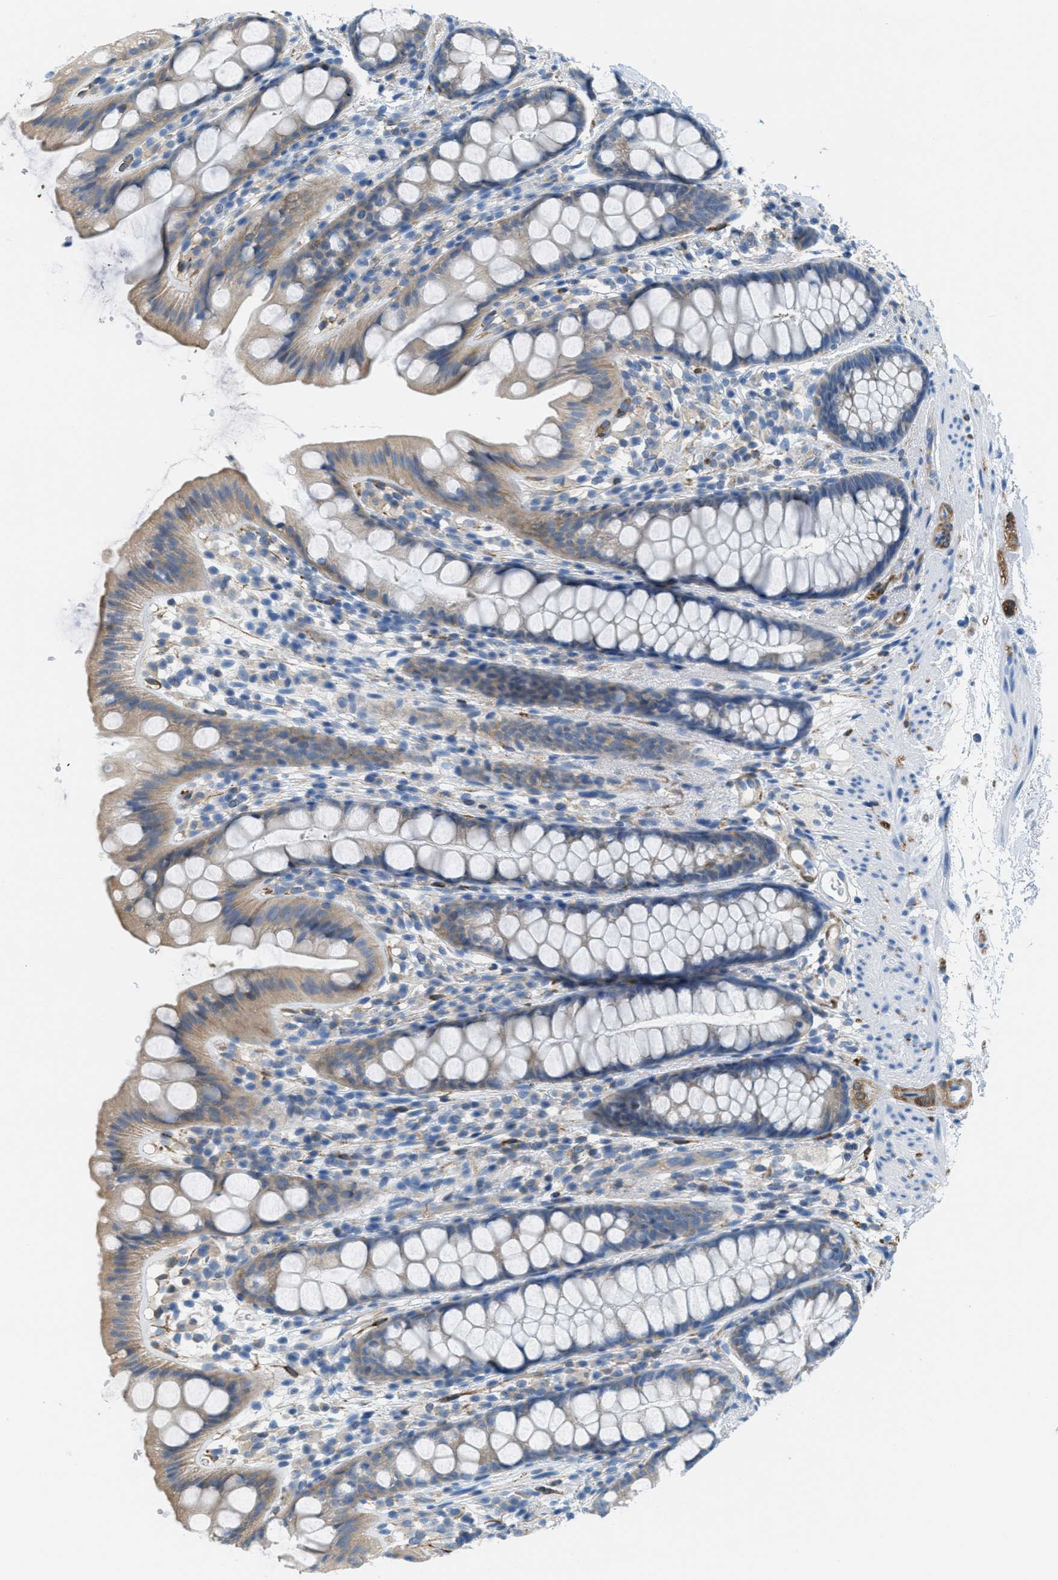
{"staining": {"intensity": "weak", "quantity": "25%-75%", "location": "cytoplasmic/membranous"}, "tissue": "rectum", "cell_type": "Glandular cells", "image_type": "normal", "snomed": [{"axis": "morphology", "description": "Normal tissue, NOS"}, {"axis": "topography", "description": "Rectum"}], "caption": "Immunohistochemical staining of normal human rectum shows 25%-75% levels of weak cytoplasmic/membranous protein staining in approximately 25%-75% of glandular cells.", "gene": "MAPRE2", "patient": {"sex": "female", "age": 65}}